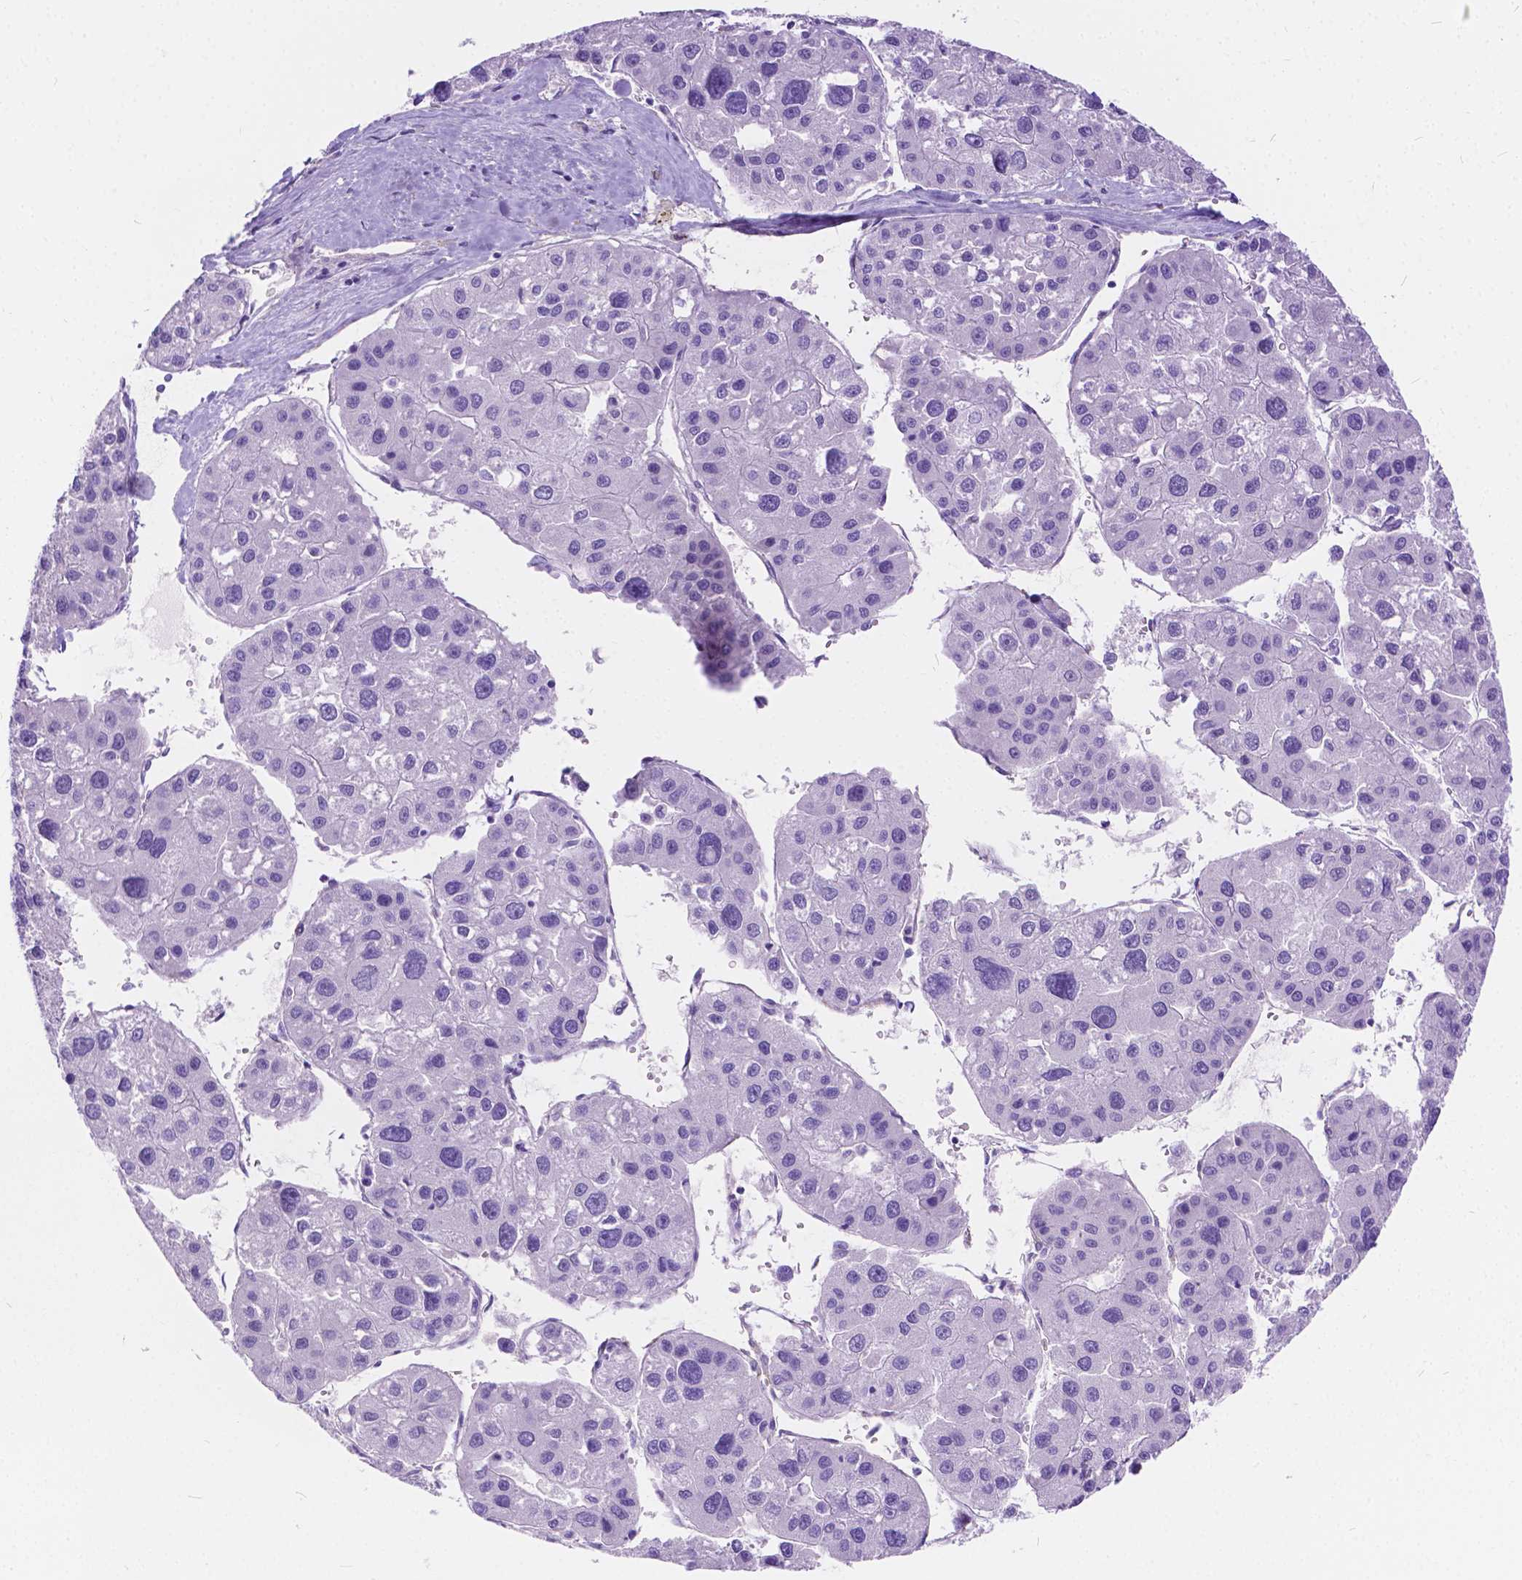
{"staining": {"intensity": "negative", "quantity": "none", "location": "none"}, "tissue": "liver cancer", "cell_type": "Tumor cells", "image_type": "cancer", "snomed": [{"axis": "morphology", "description": "Carcinoma, Hepatocellular, NOS"}, {"axis": "topography", "description": "Liver"}], "caption": "Image shows no protein staining in tumor cells of liver cancer tissue.", "gene": "CHRM1", "patient": {"sex": "male", "age": 73}}